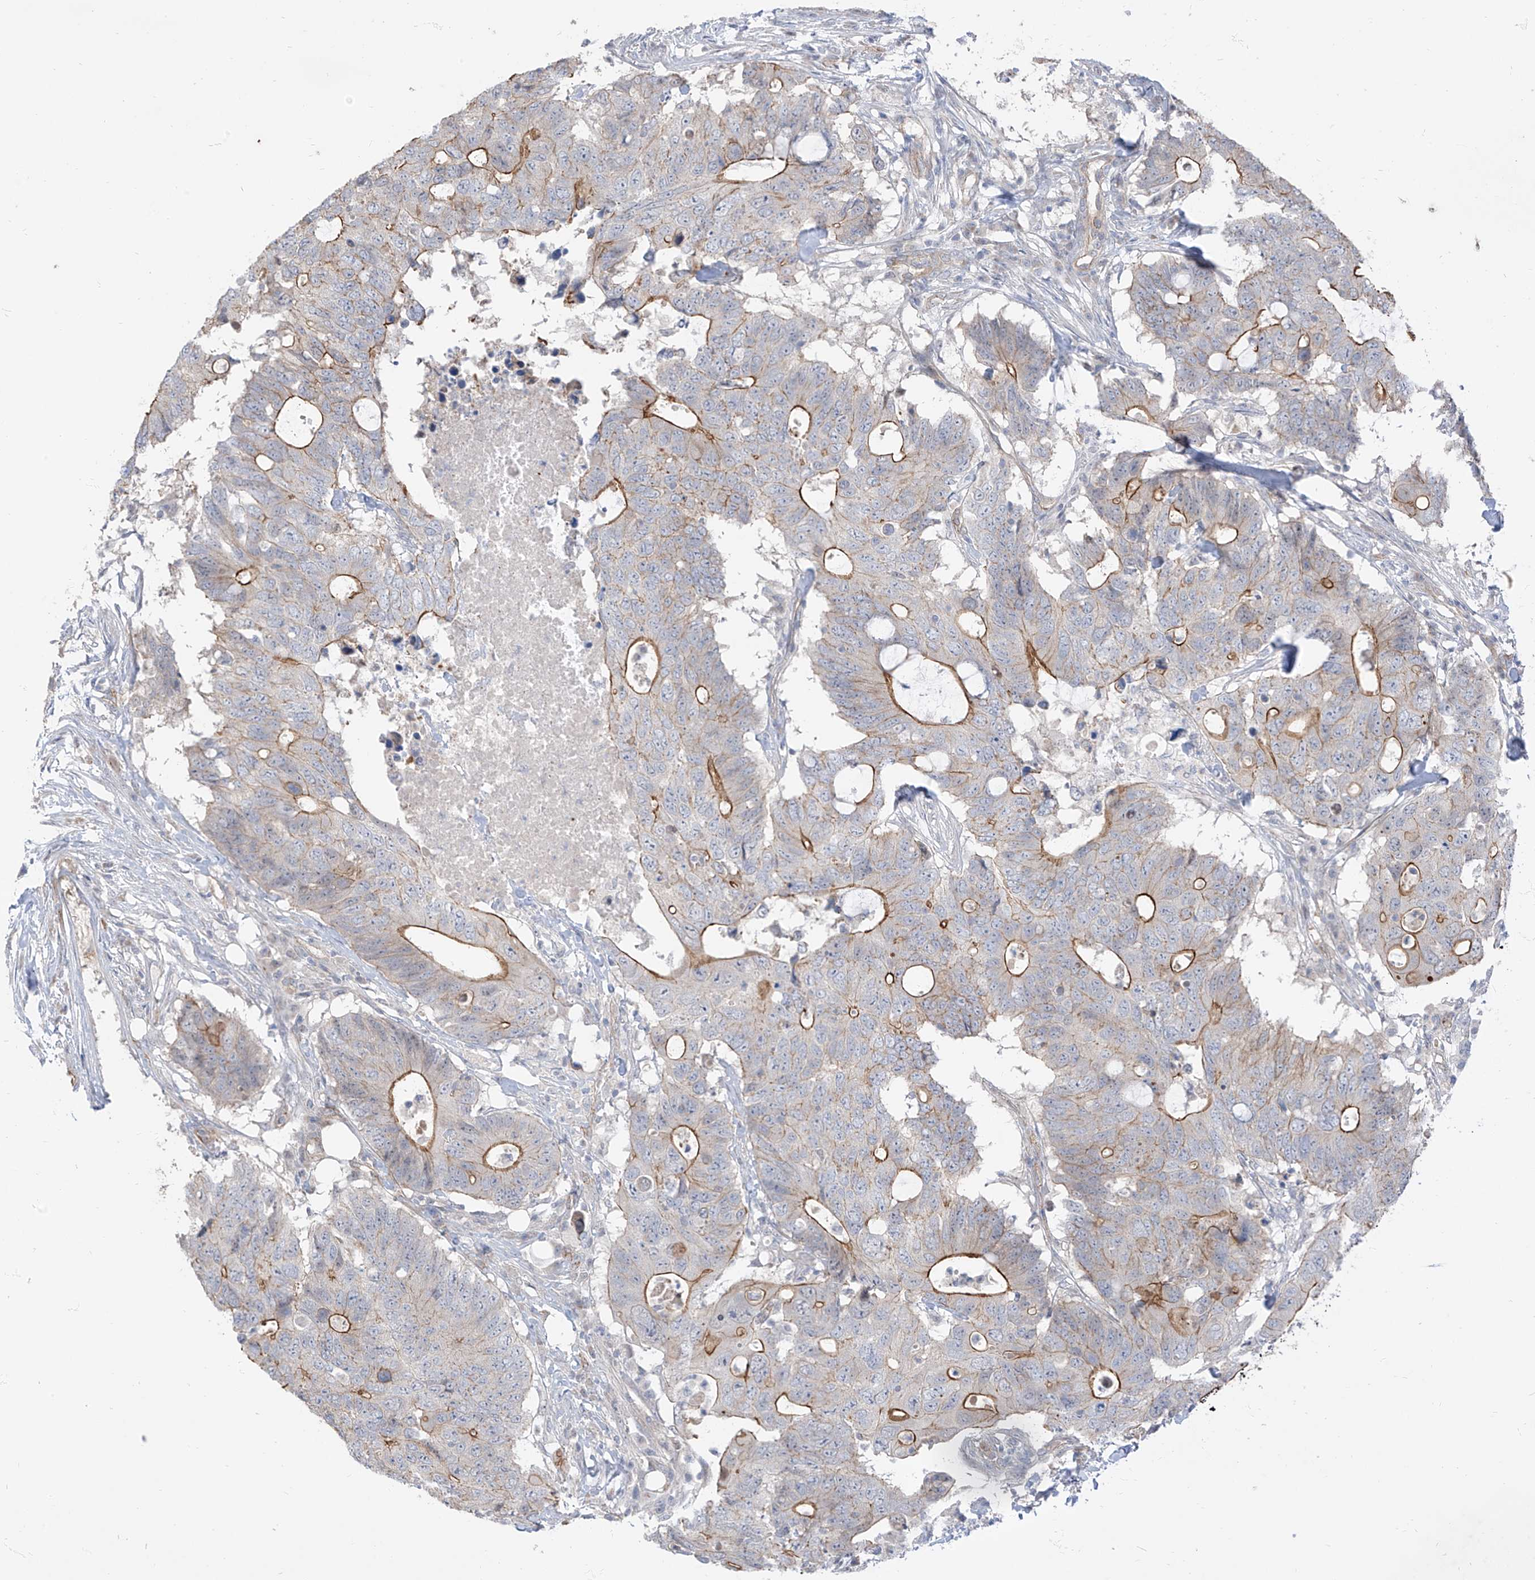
{"staining": {"intensity": "moderate", "quantity": "25%-75%", "location": "cytoplasmic/membranous"}, "tissue": "colorectal cancer", "cell_type": "Tumor cells", "image_type": "cancer", "snomed": [{"axis": "morphology", "description": "Adenocarcinoma, NOS"}, {"axis": "topography", "description": "Colon"}], "caption": "Brown immunohistochemical staining in colorectal cancer exhibits moderate cytoplasmic/membranous expression in approximately 25%-75% of tumor cells.", "gene": "EPHX4", "patient": {"sex": "male", "age": 71}}